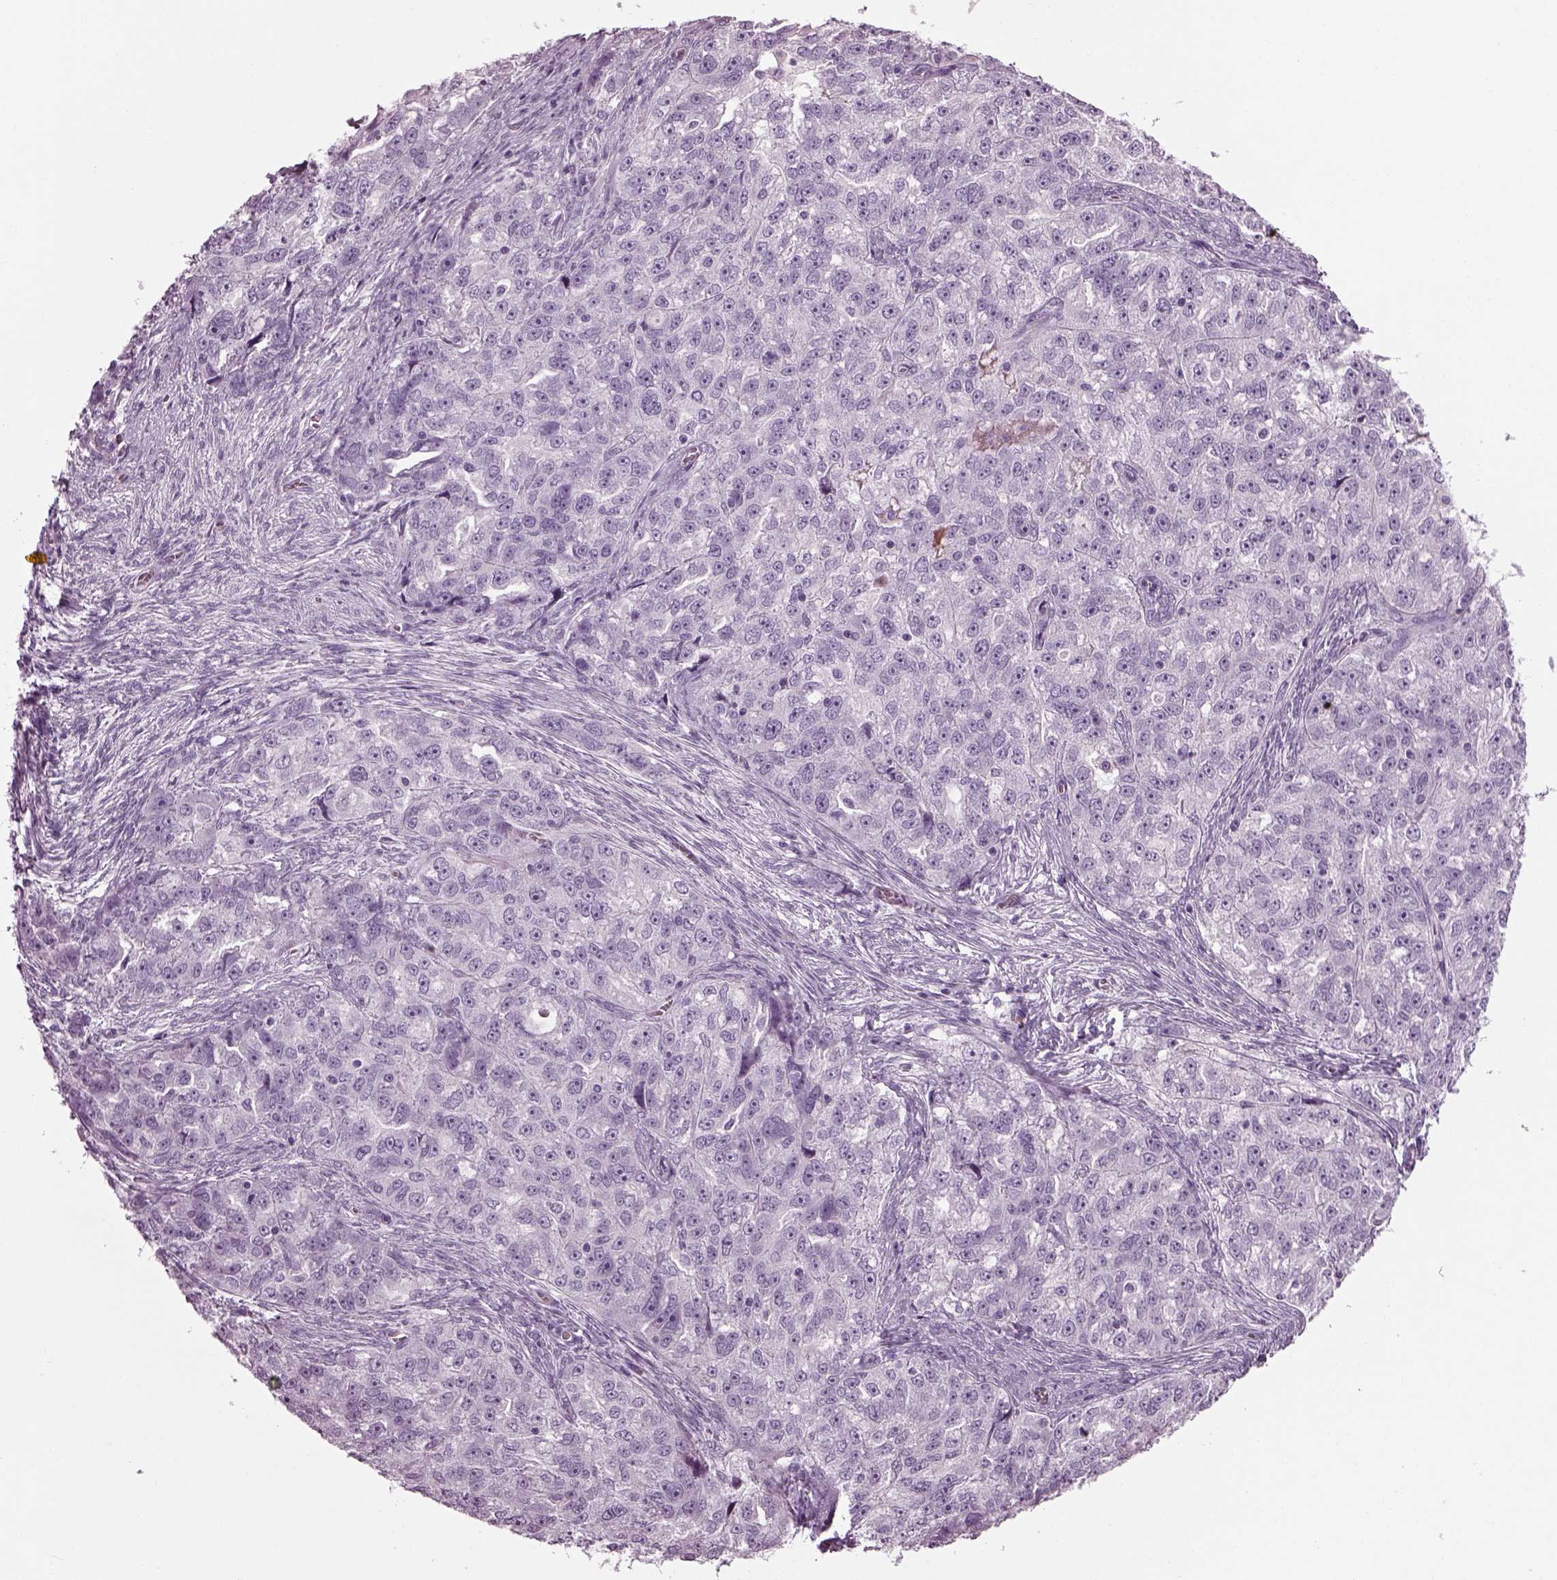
{"staining": {"intensity": "negative", "quantity": "none", "location": "none"}, "tissue": "ovarian cancer", "cell_type": "Tumor cells", "image_type": "cancer", "snomed": [{"axis": "morphology", "description": "Cystadenocarcinoma, serous, NOS"}, {"axis": "topography", "description": "Ovary"}], "caption": "A micrograph of ovarian cancer stained for a protein demonstrates no brown staining in tumor cells.", "gene": "DPYSL5", "patient": {"sex": "female", "age": 51}}